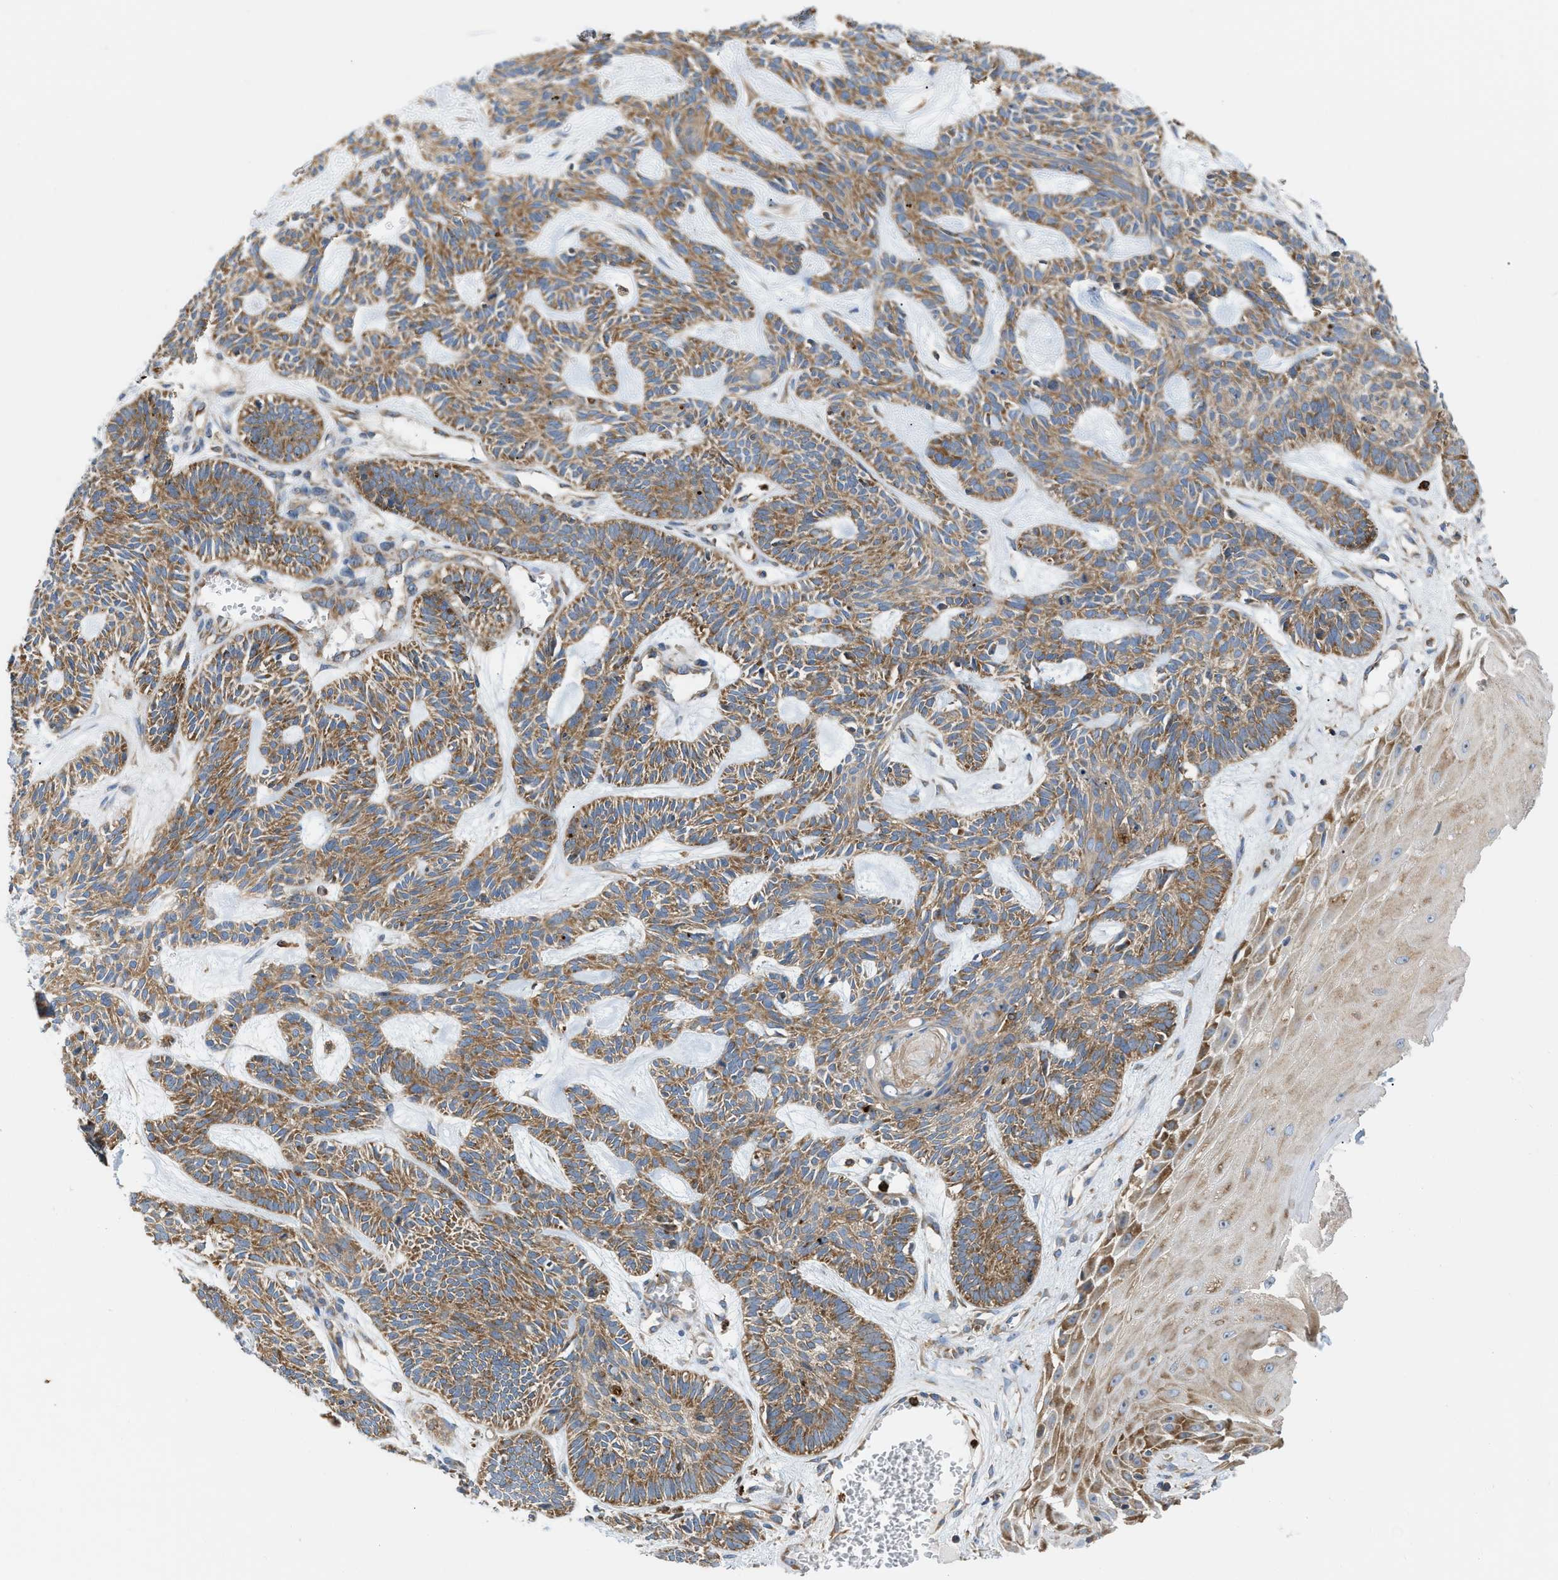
{"staining": {"intensity": "moderate", "quantity": ">75%", "location": "cytoplasmic/membranous"}, "tissue": "skin cancer", "cell_type": "Tumor cells", "image_type": "cancer", "snomed": [{"axis": "morphology", "description": "Basal cell carcinoma"}, {"axis": "topography", "description": "Skin"}], "caption": "Immunohistochemistry (IHC) (DAB (3,3'-diaminobenzidine)) staining of skin cancer displays moderate cytoplasmic/membranous protein positivity in about >75% of tumor cells.", "gene": "GPAT4", "patient": {"sex": "male", "age": 67}}